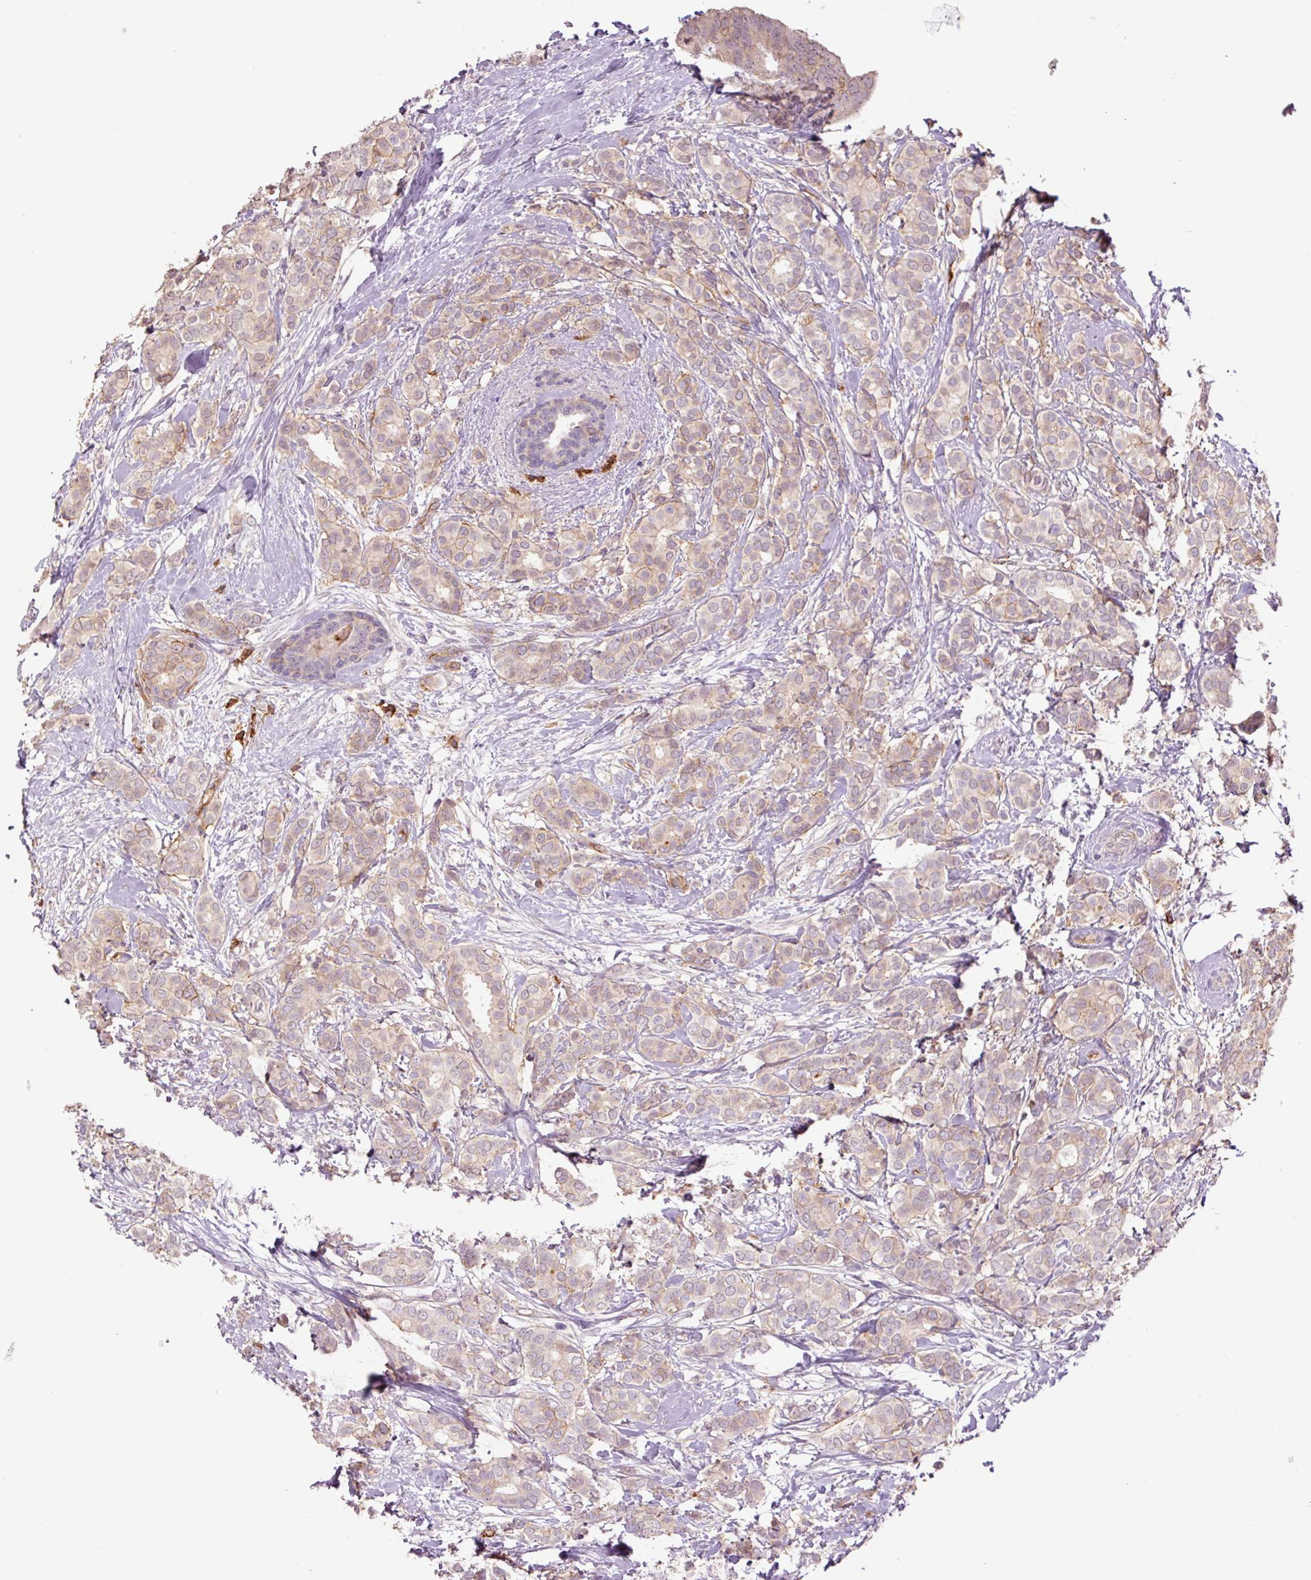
{"staining": {"intensity": "weak", "quantity": "<25%", "location": "cytoplasmic/membranous"}, "tissue": "breast cancer", "cell_type": "Tumor cells", "image_type": "cancer", "snomed": [{"axis": "morphology", "description": "Duct carcinoma"}, {"axis": "topography", "description": "Breast"}], "caption": "Immunohistochemical staining of breast cancer (infiltrating ductal carcinoma) exhibits no significant staining in tumor cells.", "gene": "SLC1A4", "patient": {"sex": "female", "age": 73}}